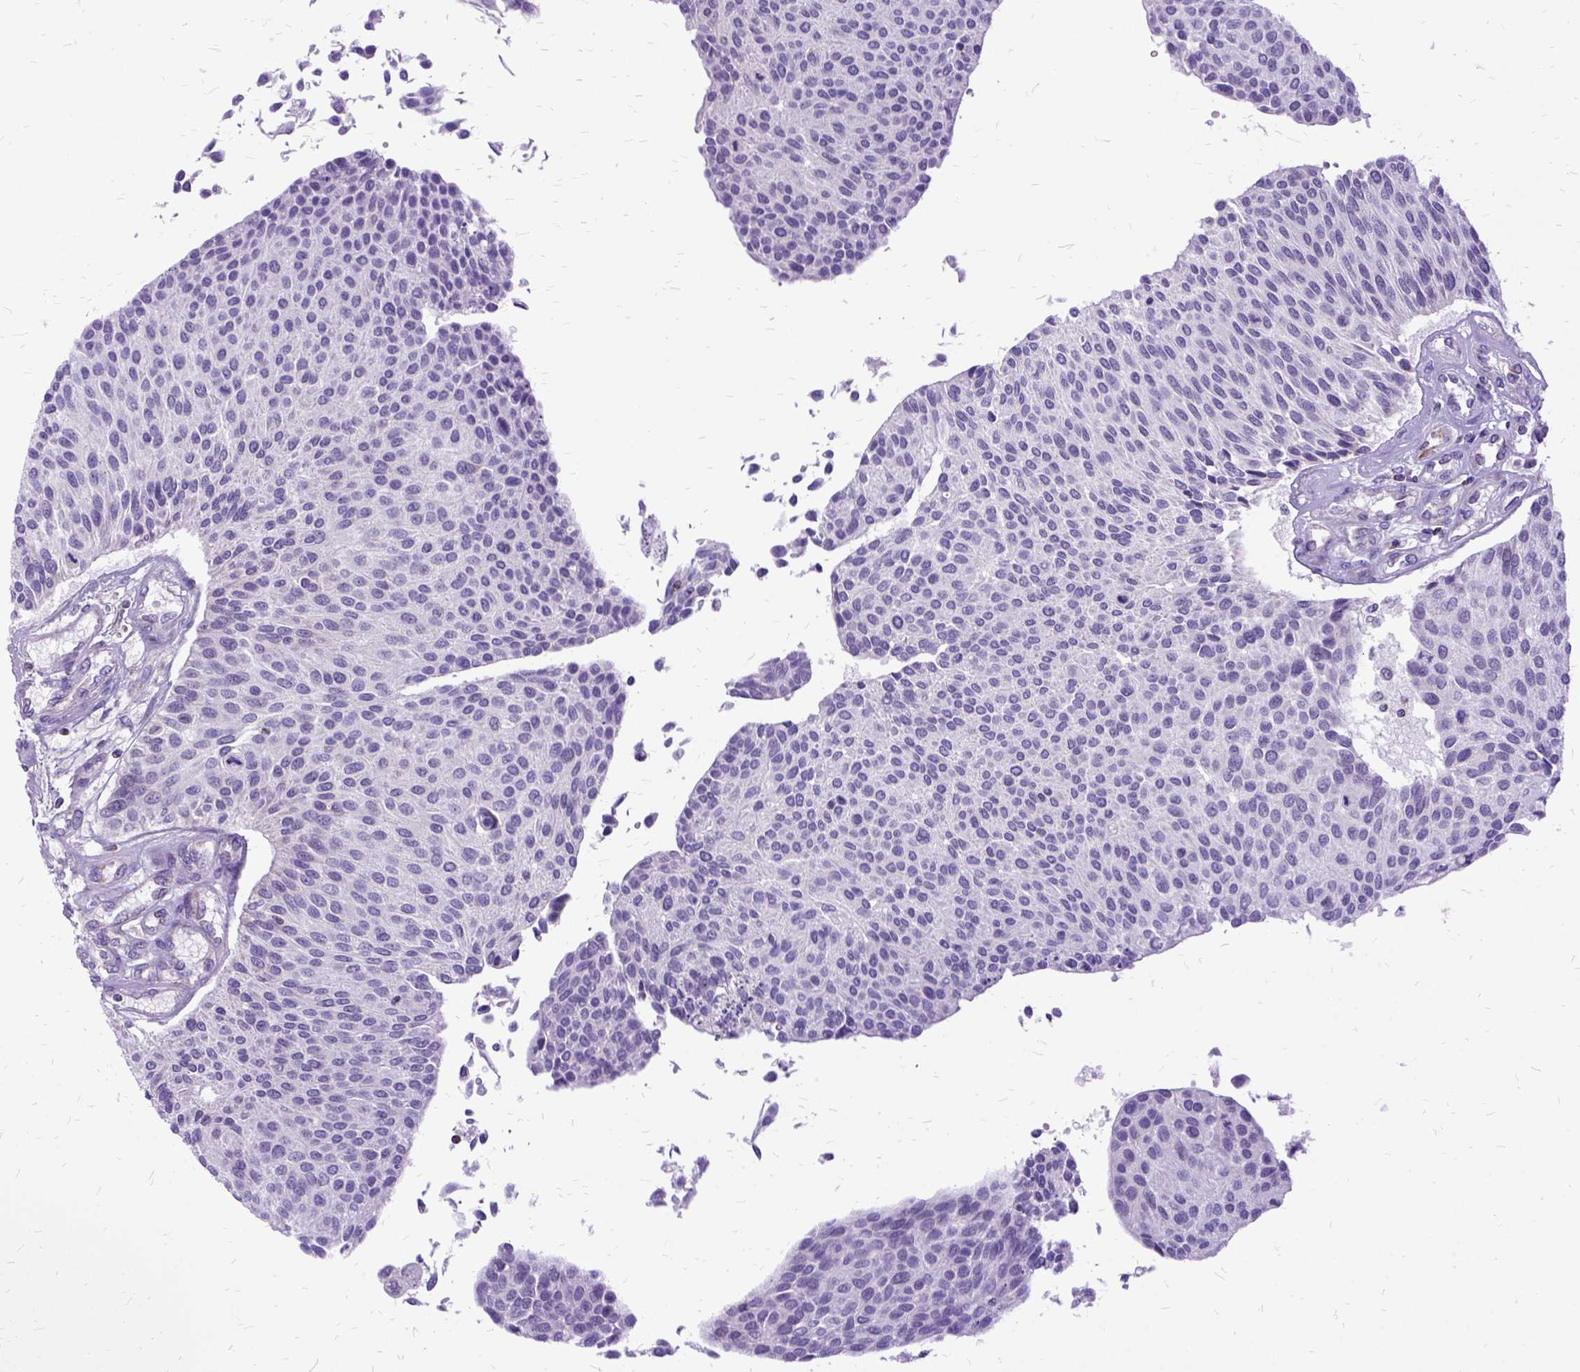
{"staining": {"intensity": "negative", "quantity": "none", "location": "none"}, "tissue": "urothelial cancer", "cell_type": "Tumor cells", "image_type": "cancer", "snomed": [{"axis": "morphology", "description": "Urothelial carcinoma, NOS"}, {"axis": "topography", "description": "Urinary bladder"}], "caption": "Urothelial cancer stained for a protein using immunohistochemistry exhibits no expression tumor cells.", "gene": "OXCT1", "patient": {"sex": "male", "age": 55}}